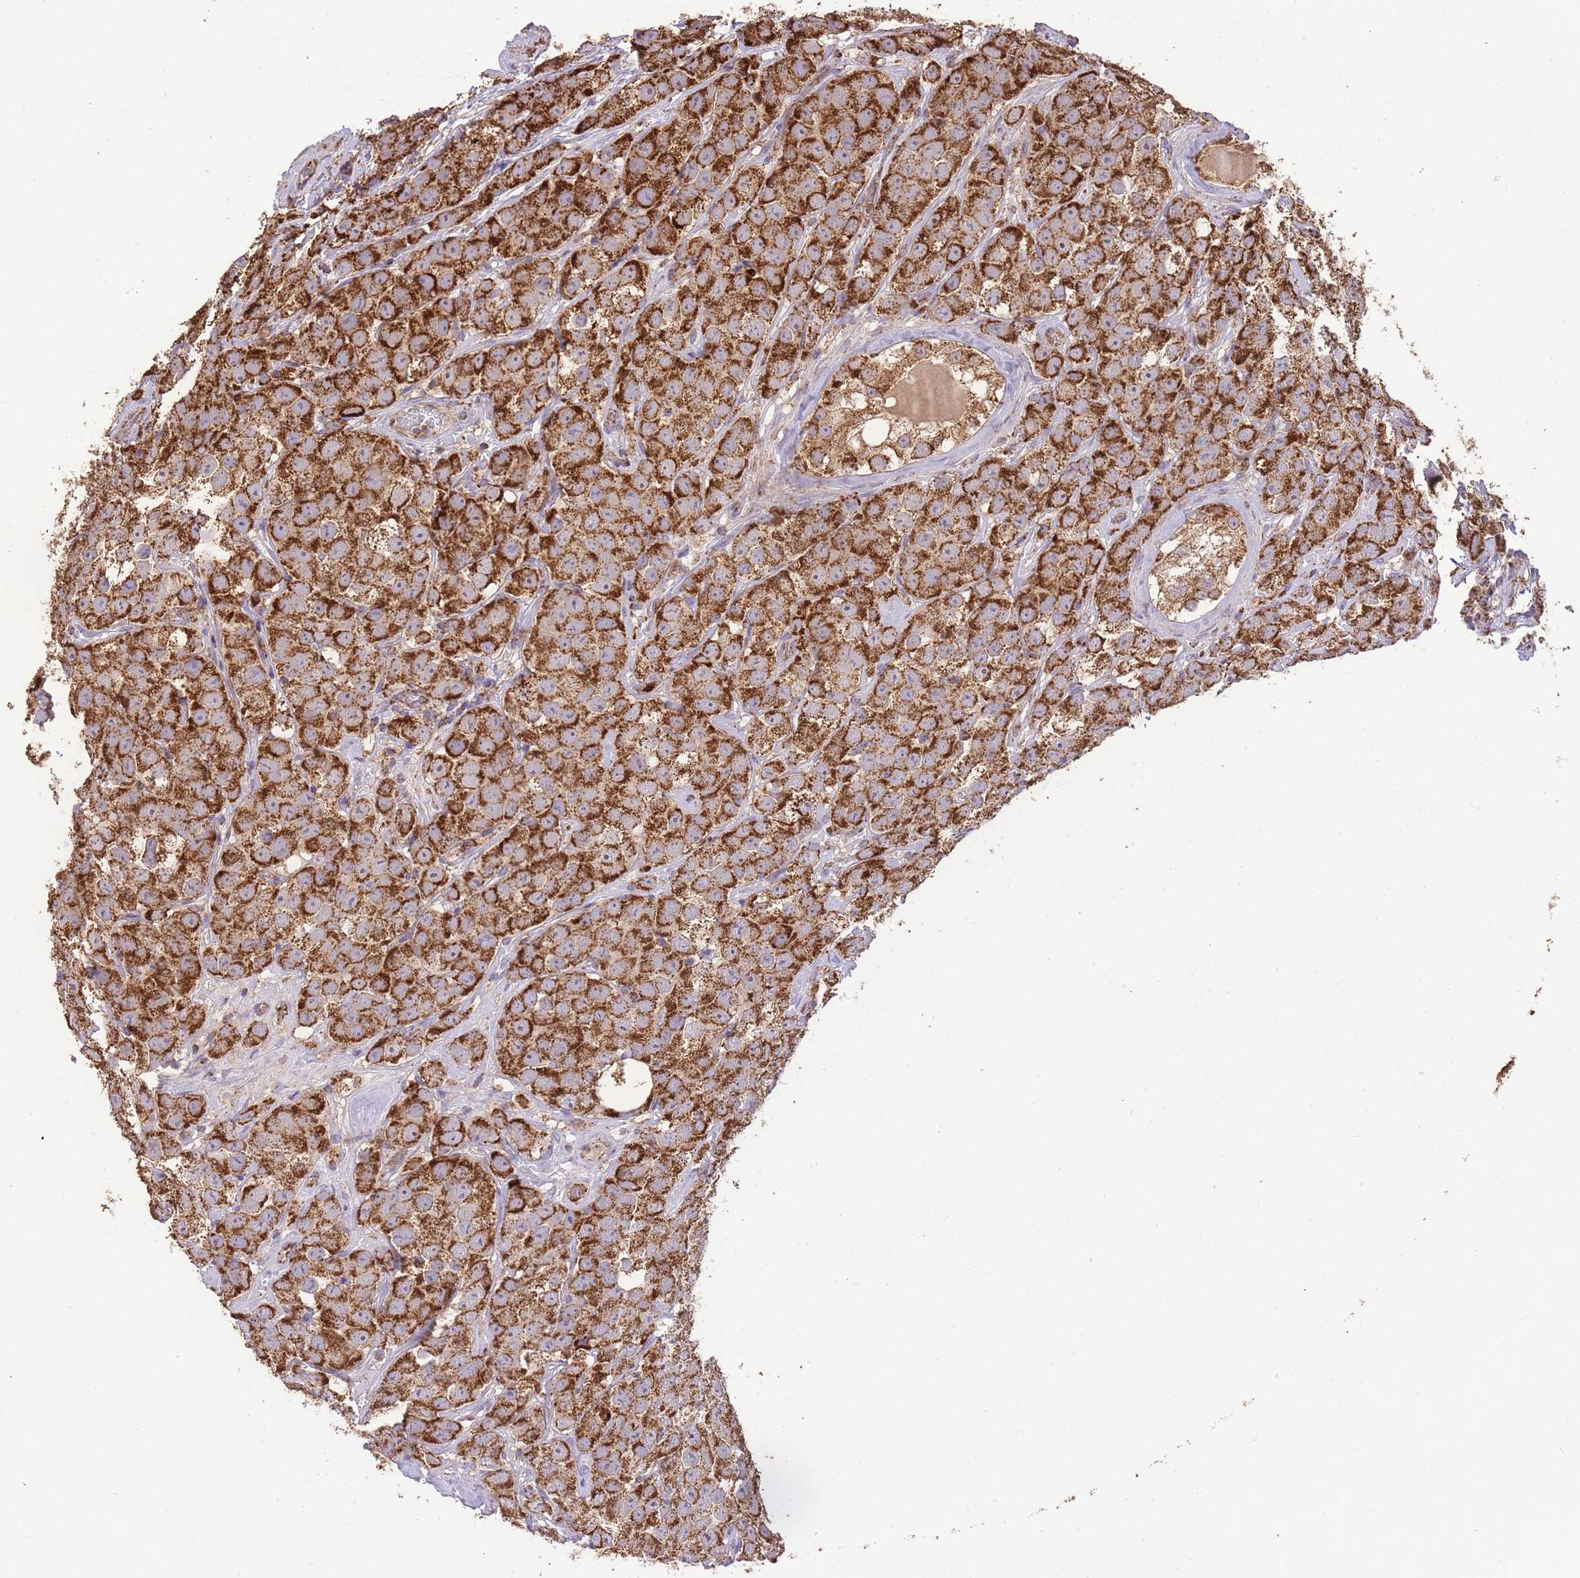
{"staining": {"intensity": "strong", "quantity": ">75%", "location": "cytoplasmic/membranous"}, "tissue": "testis cancer", "cell_type": "Tumor cells", "image_type": "cancer", "snomed": [{"axis": "morphology", "description": "Seminoma, NOS"}, {"axis": "topography", "description": "Testis"}], "caption": "Testis cancer stained with immunohistochemistry (IHC) demonstrates strong cytoplasmic/membranous positivity in approximately >75% of tumor cells.", "gene": "PREP", "patient": {"sex": "male", "age": 28}}